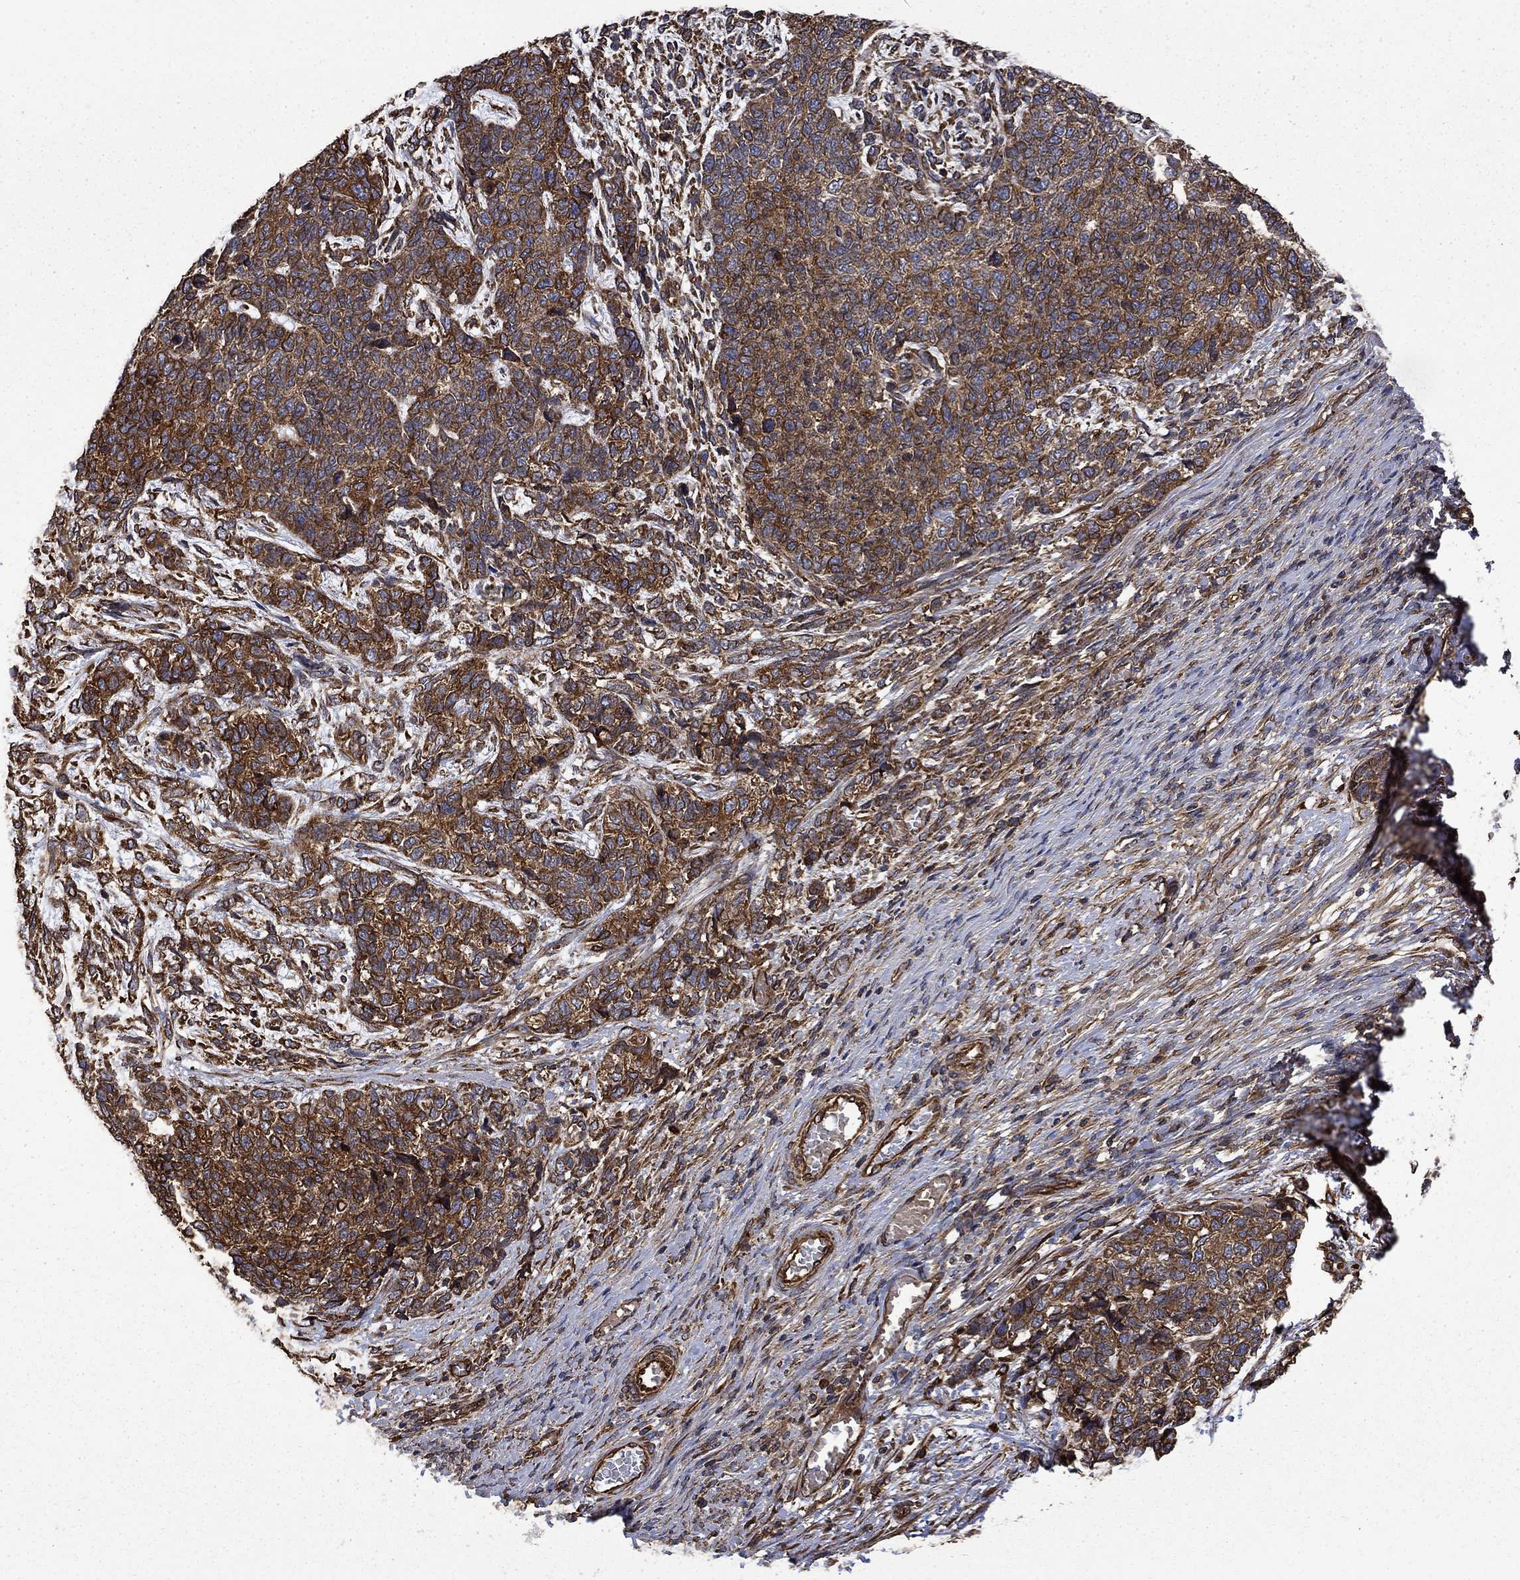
{"staining": {"intensity": "strong", "quantity": "25%-75%", "location": "cytoplasmic/membranous"}, "tissue": "cervical cancer", "cell_type": "Tumor cells", "image_type": "cancer", "snomed": [{"axis": "morphology", "description": "Squamous cell carcinoma, NOS"}, {"axis": "topography", "description": "Cervix"}], "caption": "Cervical cancer was stained to show a protein in brown. There is high levels of strong cytoplasmic/membranous positivity in about 25%-75% of tumor cells.", "gene": "CUTC", "patient": {"sex": "female", "age": 63}}